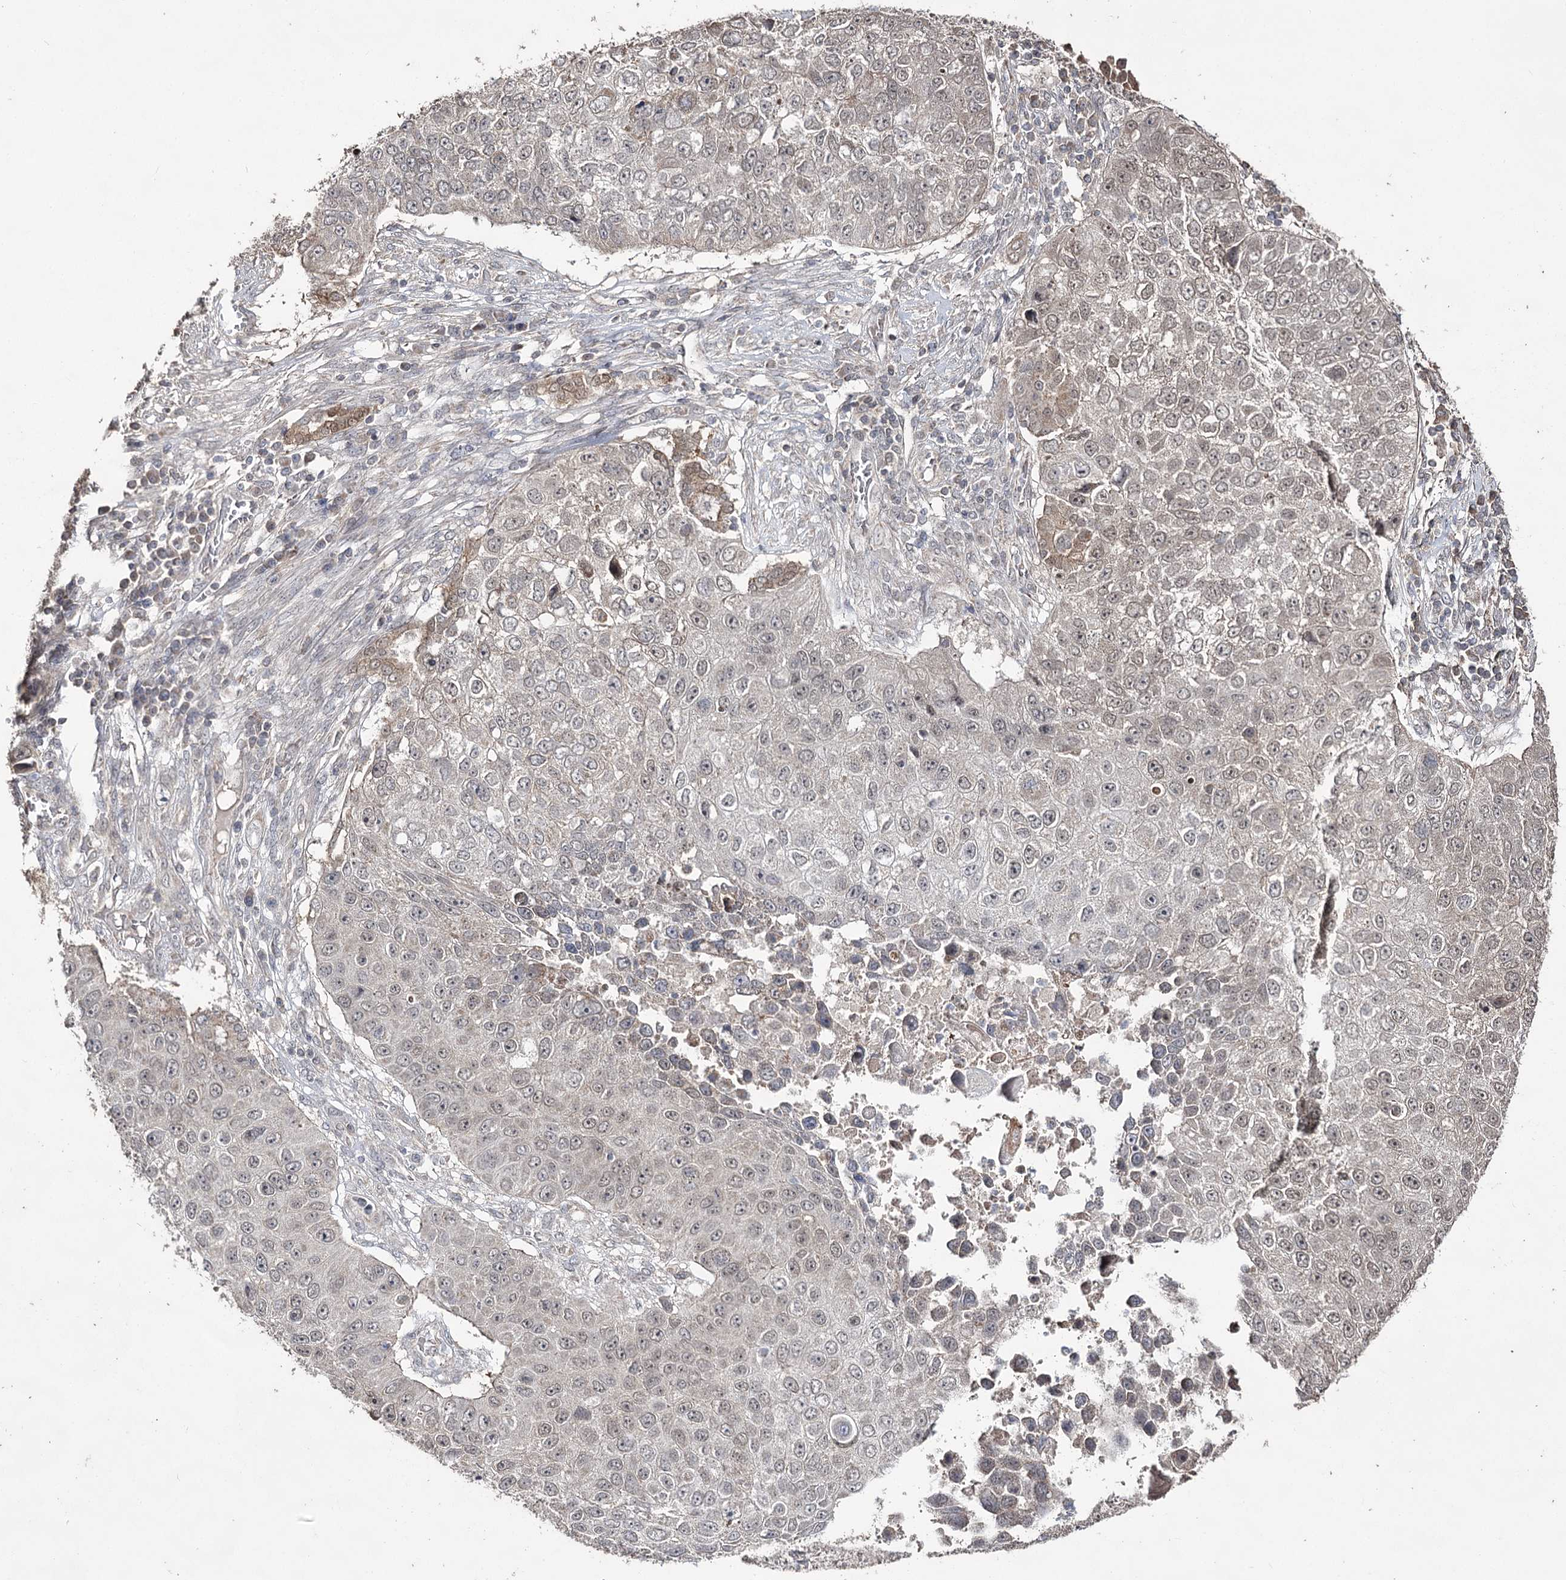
{"staining": {"intensity": "weak", "quantity": "<25%", "location": "nuclear"}, "tissue": "lung cancer", "cell_type": "Tumor cells", "image_type": "cancer", "snomed": [{"axis": "morphology", "description": "Squamous cell carcinoma, NOS"}, {"axis": "topography", "description": "Lung"}], "caption": "Immunohistochemistry micrograph of neoplastic tissue: human lung cancer stained with DAB demonstrates no significant protein positivity in tumor cells.", "gene": "ACTR6", "patient": {"sex": "male", "age": 61}}